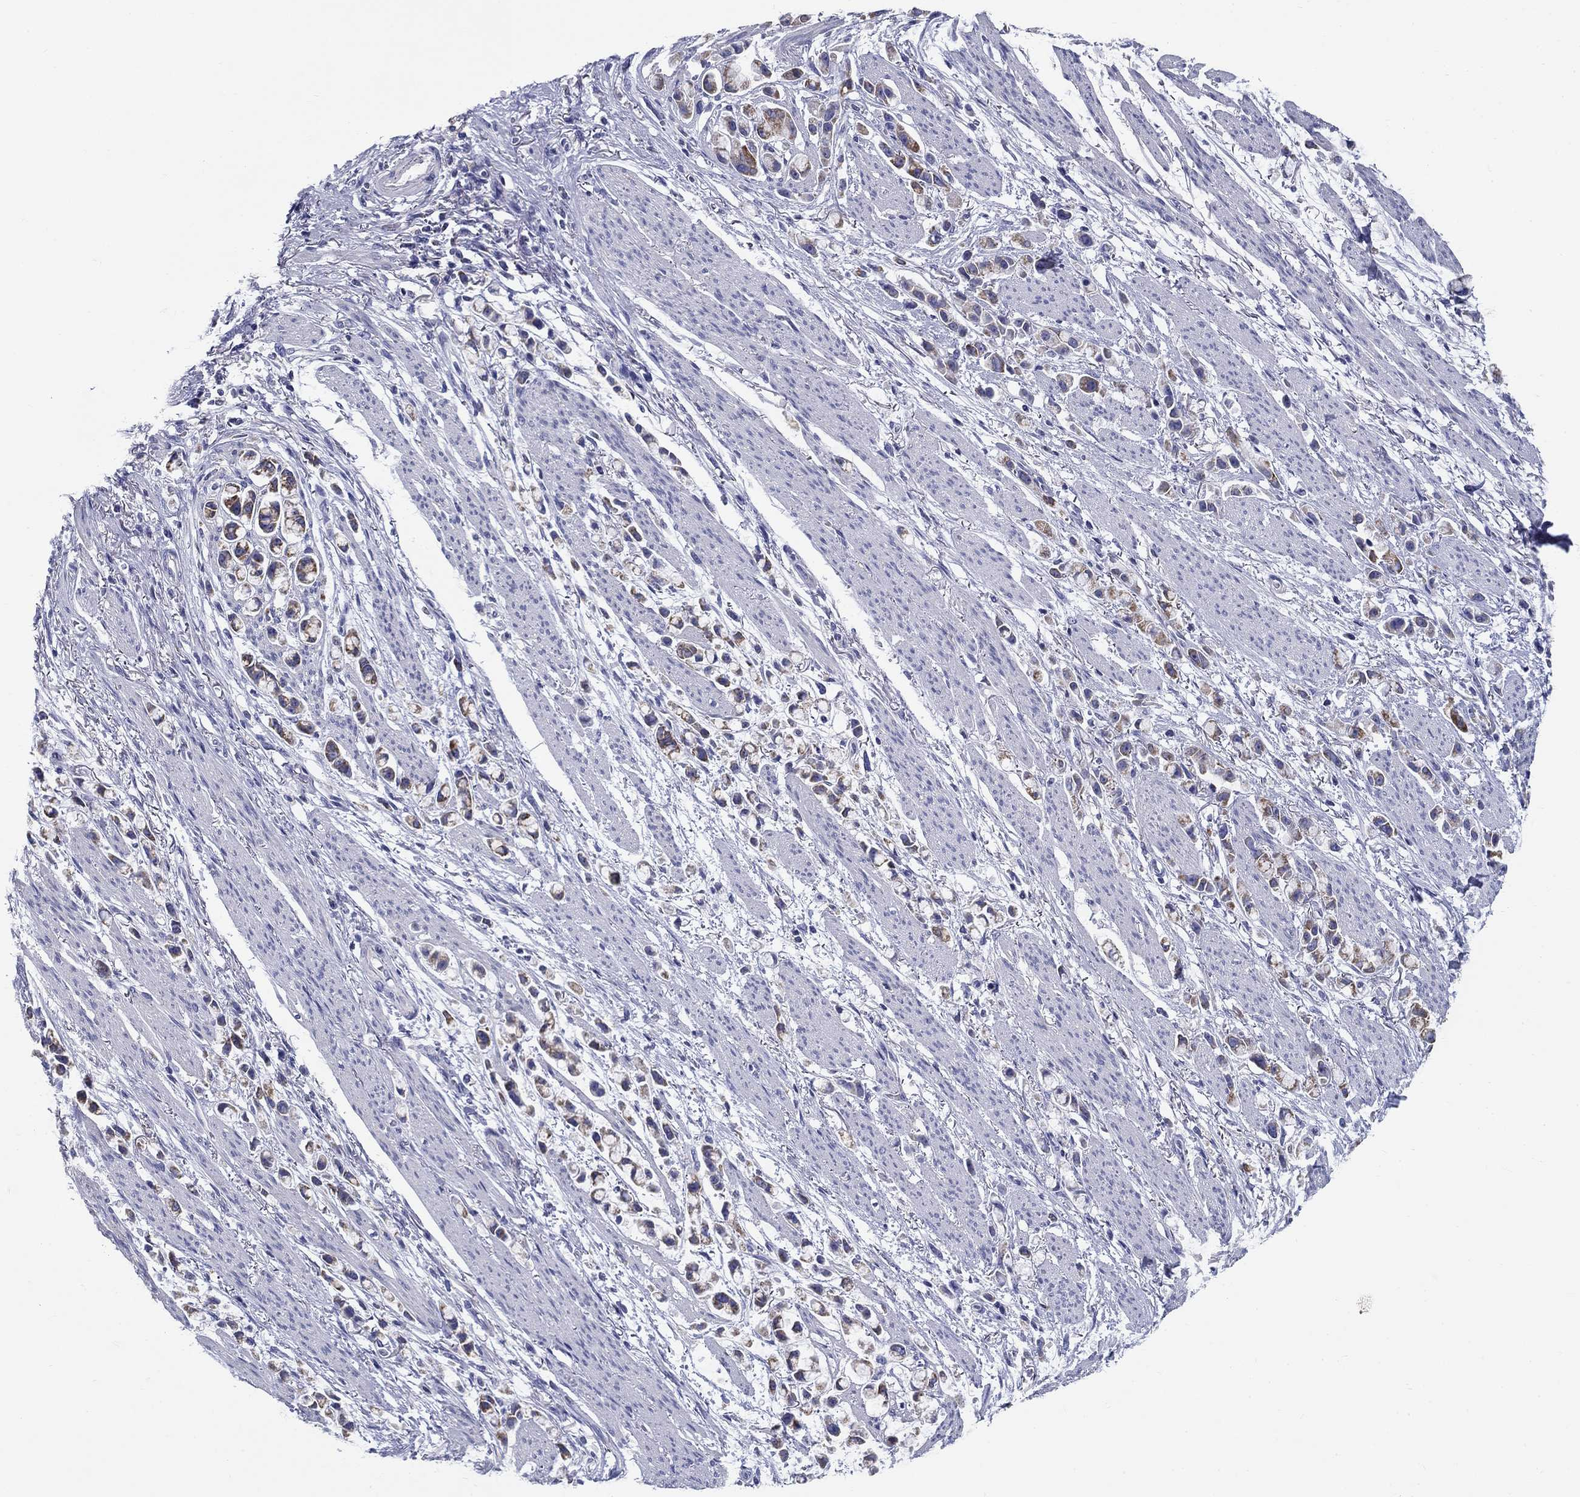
{"staining": {"intensity": "moderate", "quantity": "<25%", "location": "cytoplasmic/membranous"}, "tissue": "stomach cancer", "cell_type": "Tumor cells", "image_type": "cancer", "snomed": [{"axis": "morphology", "description": "Adenocarcinoma, NOS"}, {"axis": "topography", "description": "Stomach"}], "caption": "About <25% of tumor cells in human stomach adenocarcinoma reveal moderate cytoplasmic/membranous protein expression as visualized by brown immunohistochemical staining.", "gene": "UPB1", "patient": {"sex": "female", "age": 81}}